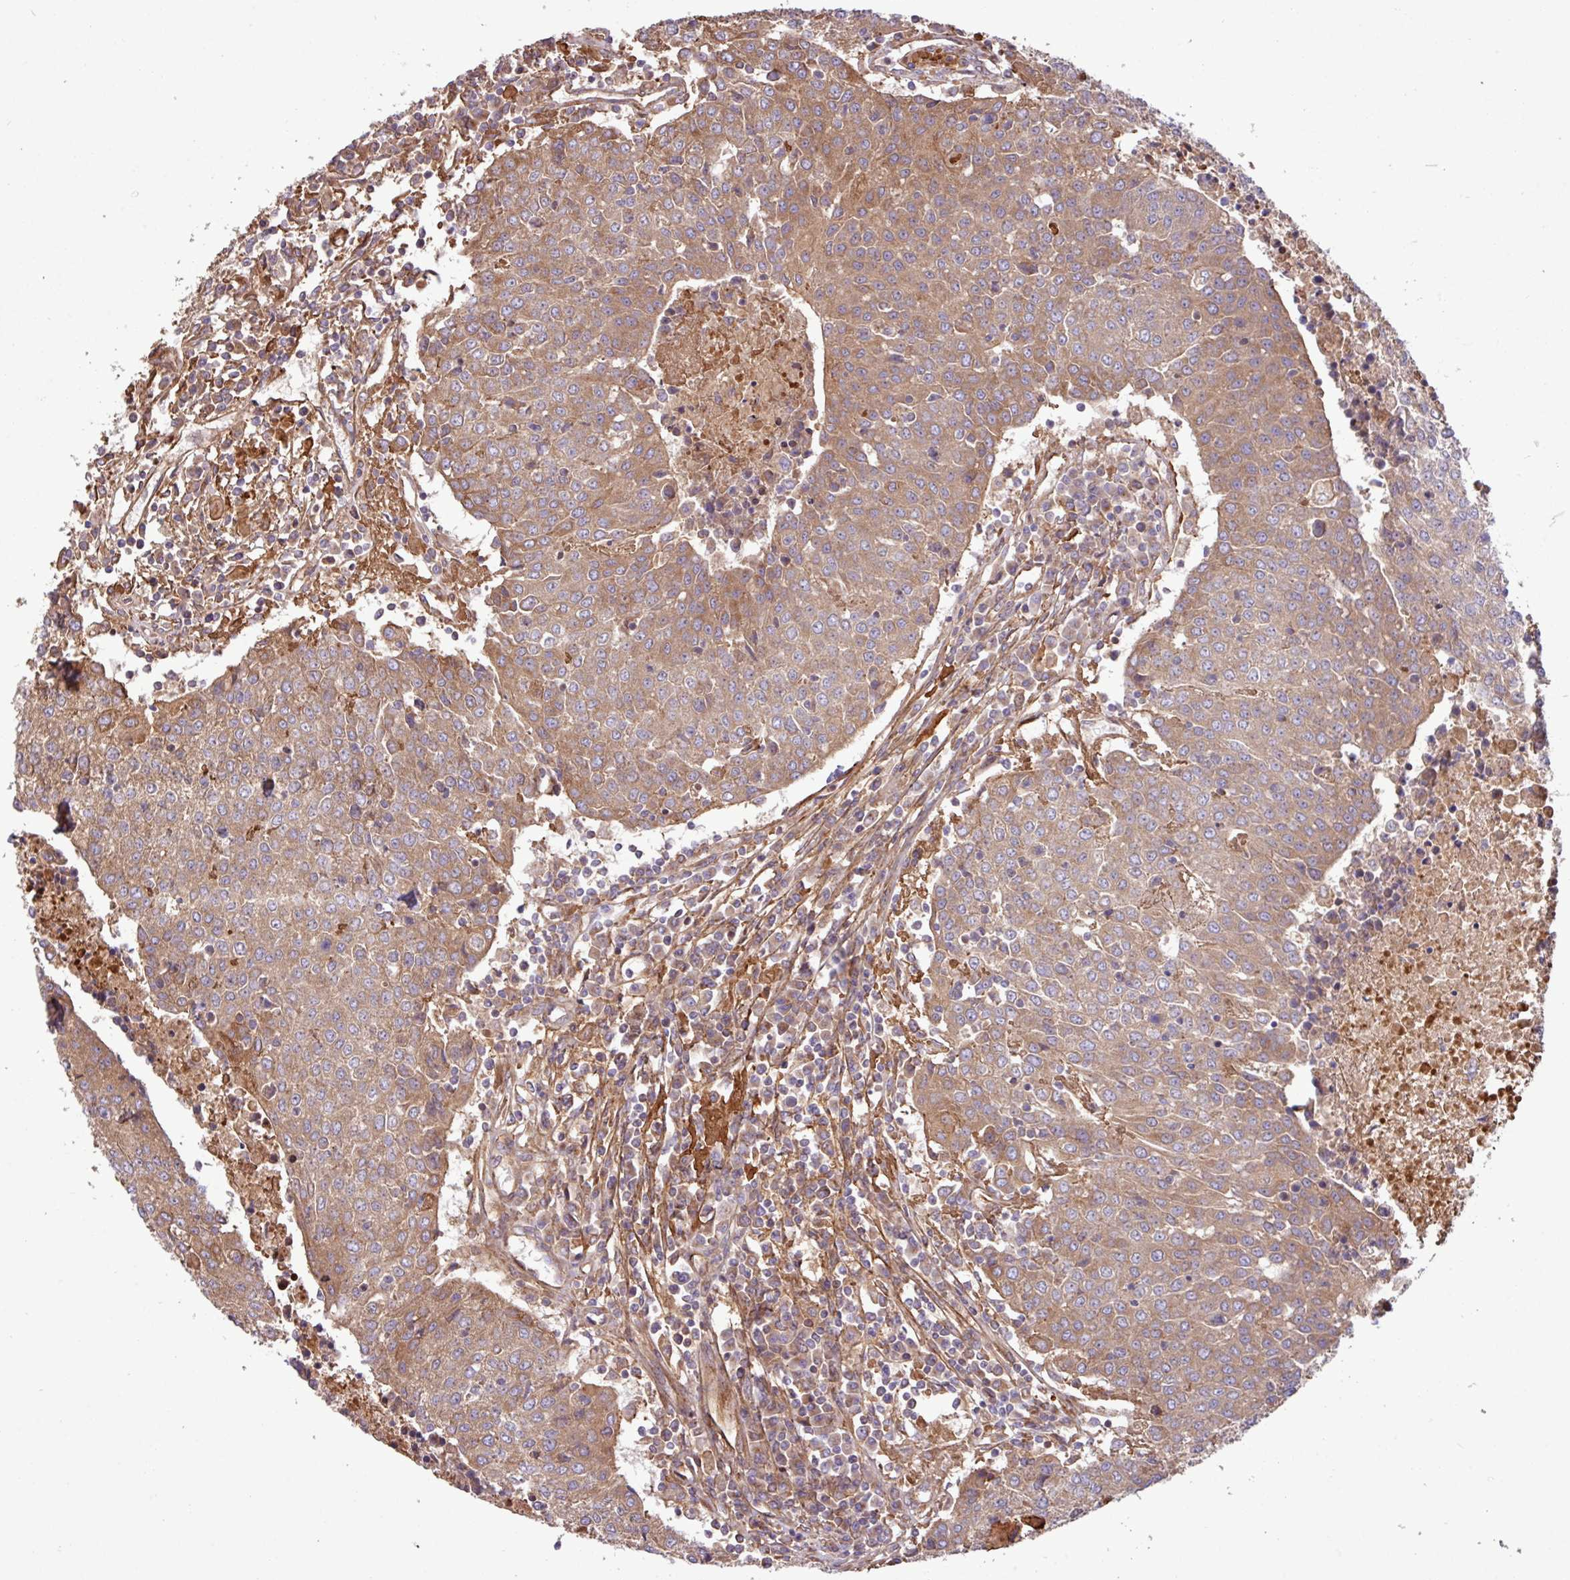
{"staining": {"intensity": "moderate", "quantity": ">75%", "location": "cytoplasmic/membranous"}, "tissue": "urothelial cancer", "cell_type": "Tumor cells", "image_type": "cancer", "snomed": [{"axis": "morphology", "description": "Urothelial carcinoma, High grade"}, {"axis": "topography", "description": "Urinary bladder"}], "caption": "Urothelial cancer was stained to show a protein in brown. There is medium levels of moderate cytoplasmic/membranous staining in about >75% of tumor cells. (brown staining indicates protein expression, while blue staining denotes nuclei).", "gene": "ZNF300", "patient": {"sex": "female", "age": 85}}